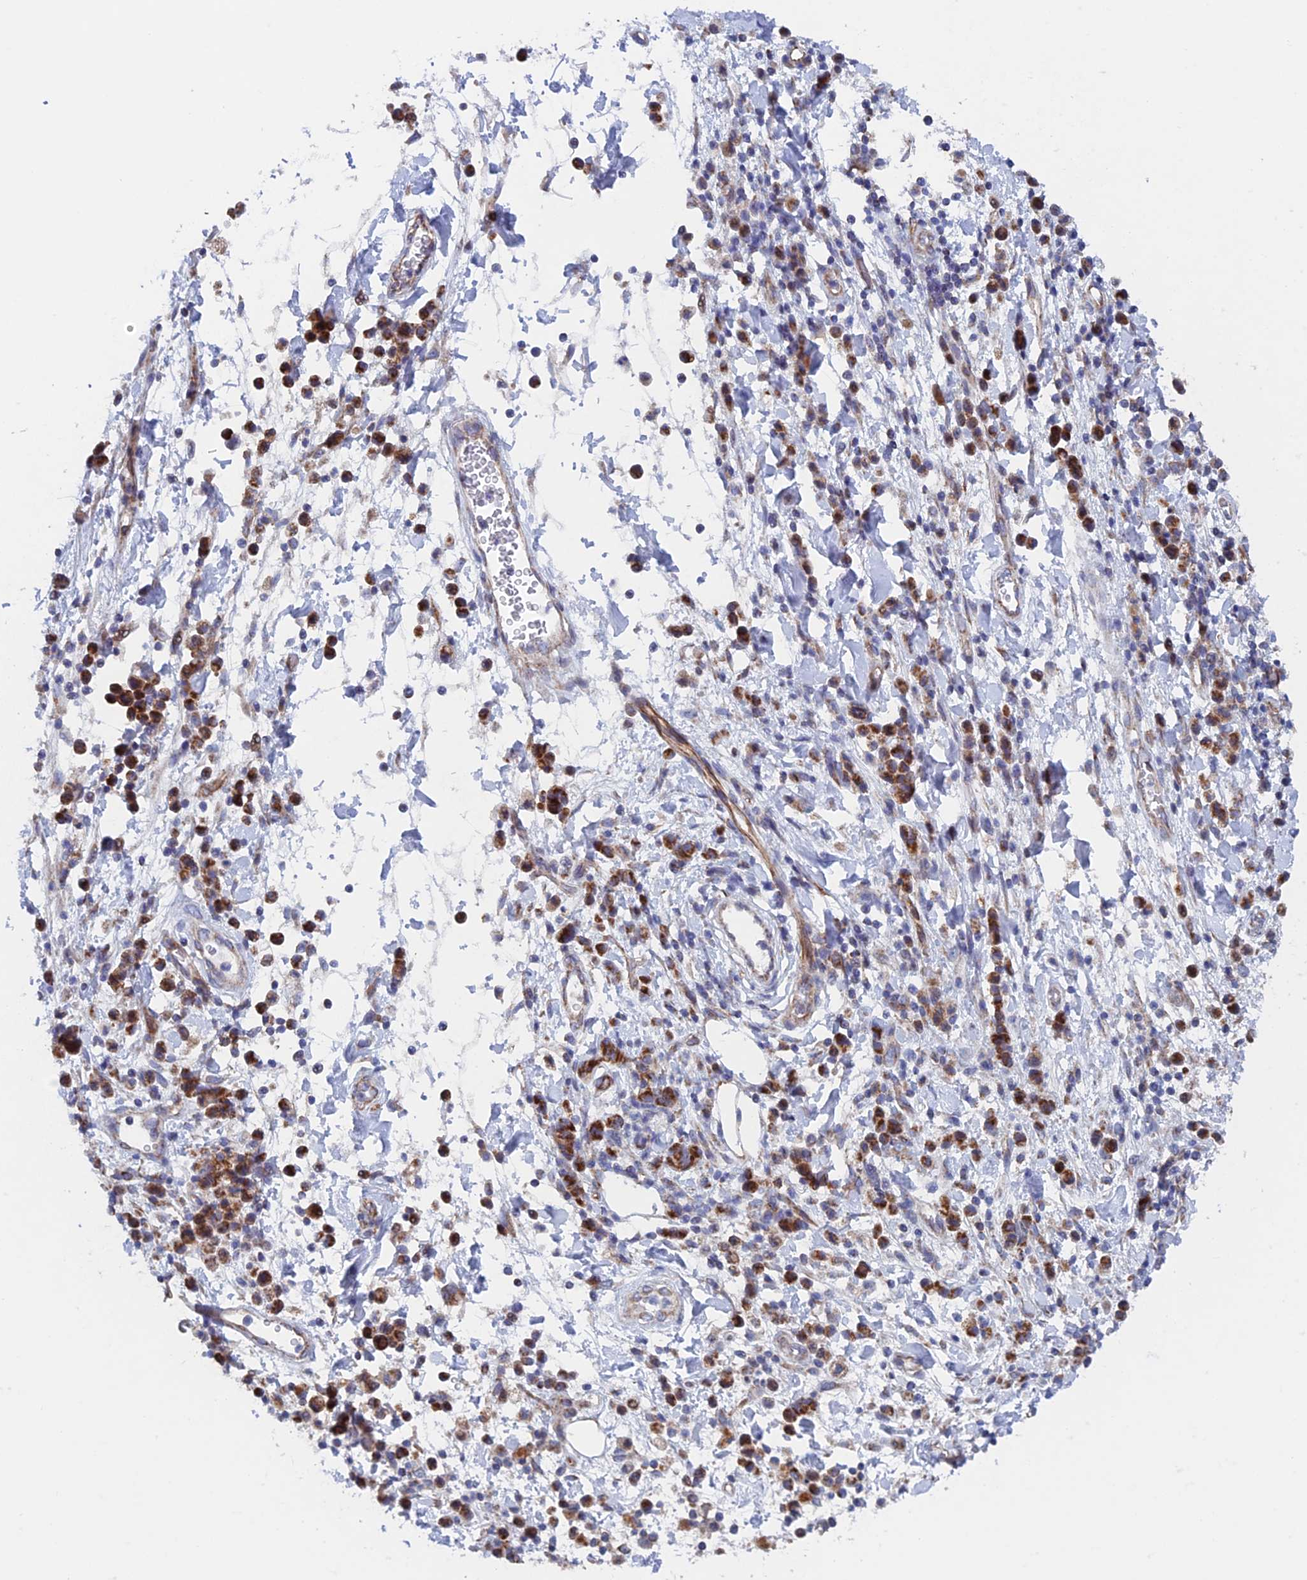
{"staining": {"intensity": "strong", "quantity": ">75%", "location": "cytoplasmic/membranous"}, "tissue": "stomach cancer", "cell_type": "Tumor cells", "image_type": "cancer", "snomed": [{"axis": "morphology", "description": "Adenocarcinoma, NOS"}, {"axis": "topography", "description": "Stomach"}], "caption": "IHC of stomach cancer displays high levels of strong cytoplasmic/membranous staining in approximately >75% of tumor cells.", "gene": "MRPL1", "patient": {"sex": "male", "age": 77}}